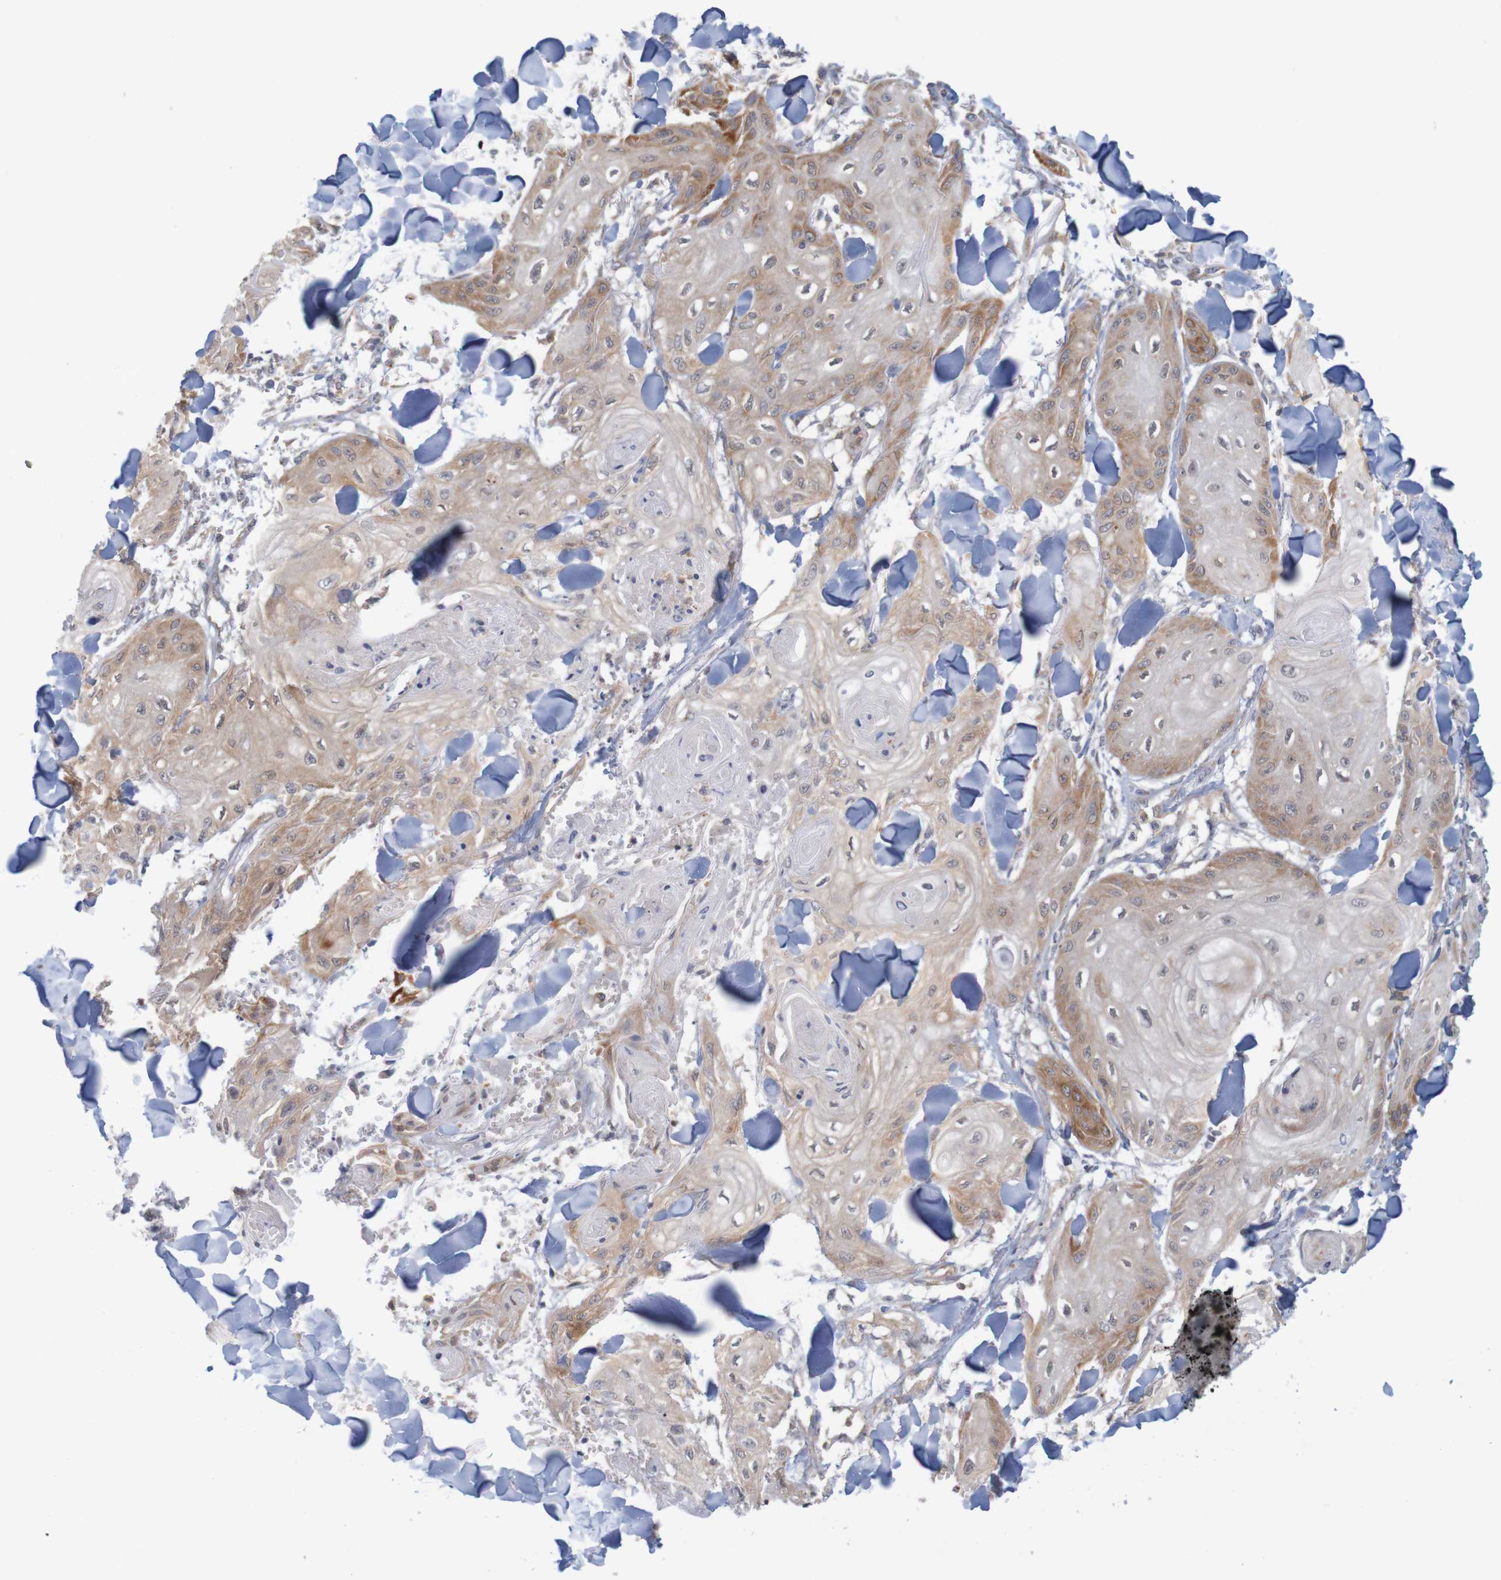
{"staining": {"intensity": "moderate", "quantity": "25%-75%", "location": "cytoplasmic/membranous"}, "tissue": "skin cancer", "cell_type": "Tumor cells", "image_type": "cancer", "snomed": [{"axis": "morphology", "description": "Squamous cell carcinoma, NOS"}, {"axis": "topography", "description": "Skin"}], "caption": "Protein expression analysis of human skin squamous cell carcinoma reveals moderate cytoplasmic/membranous staining in approximately 25%-75% of tumor cells.", "gene": "NAV2", "patient": {"sex": "male", "age": 74}}